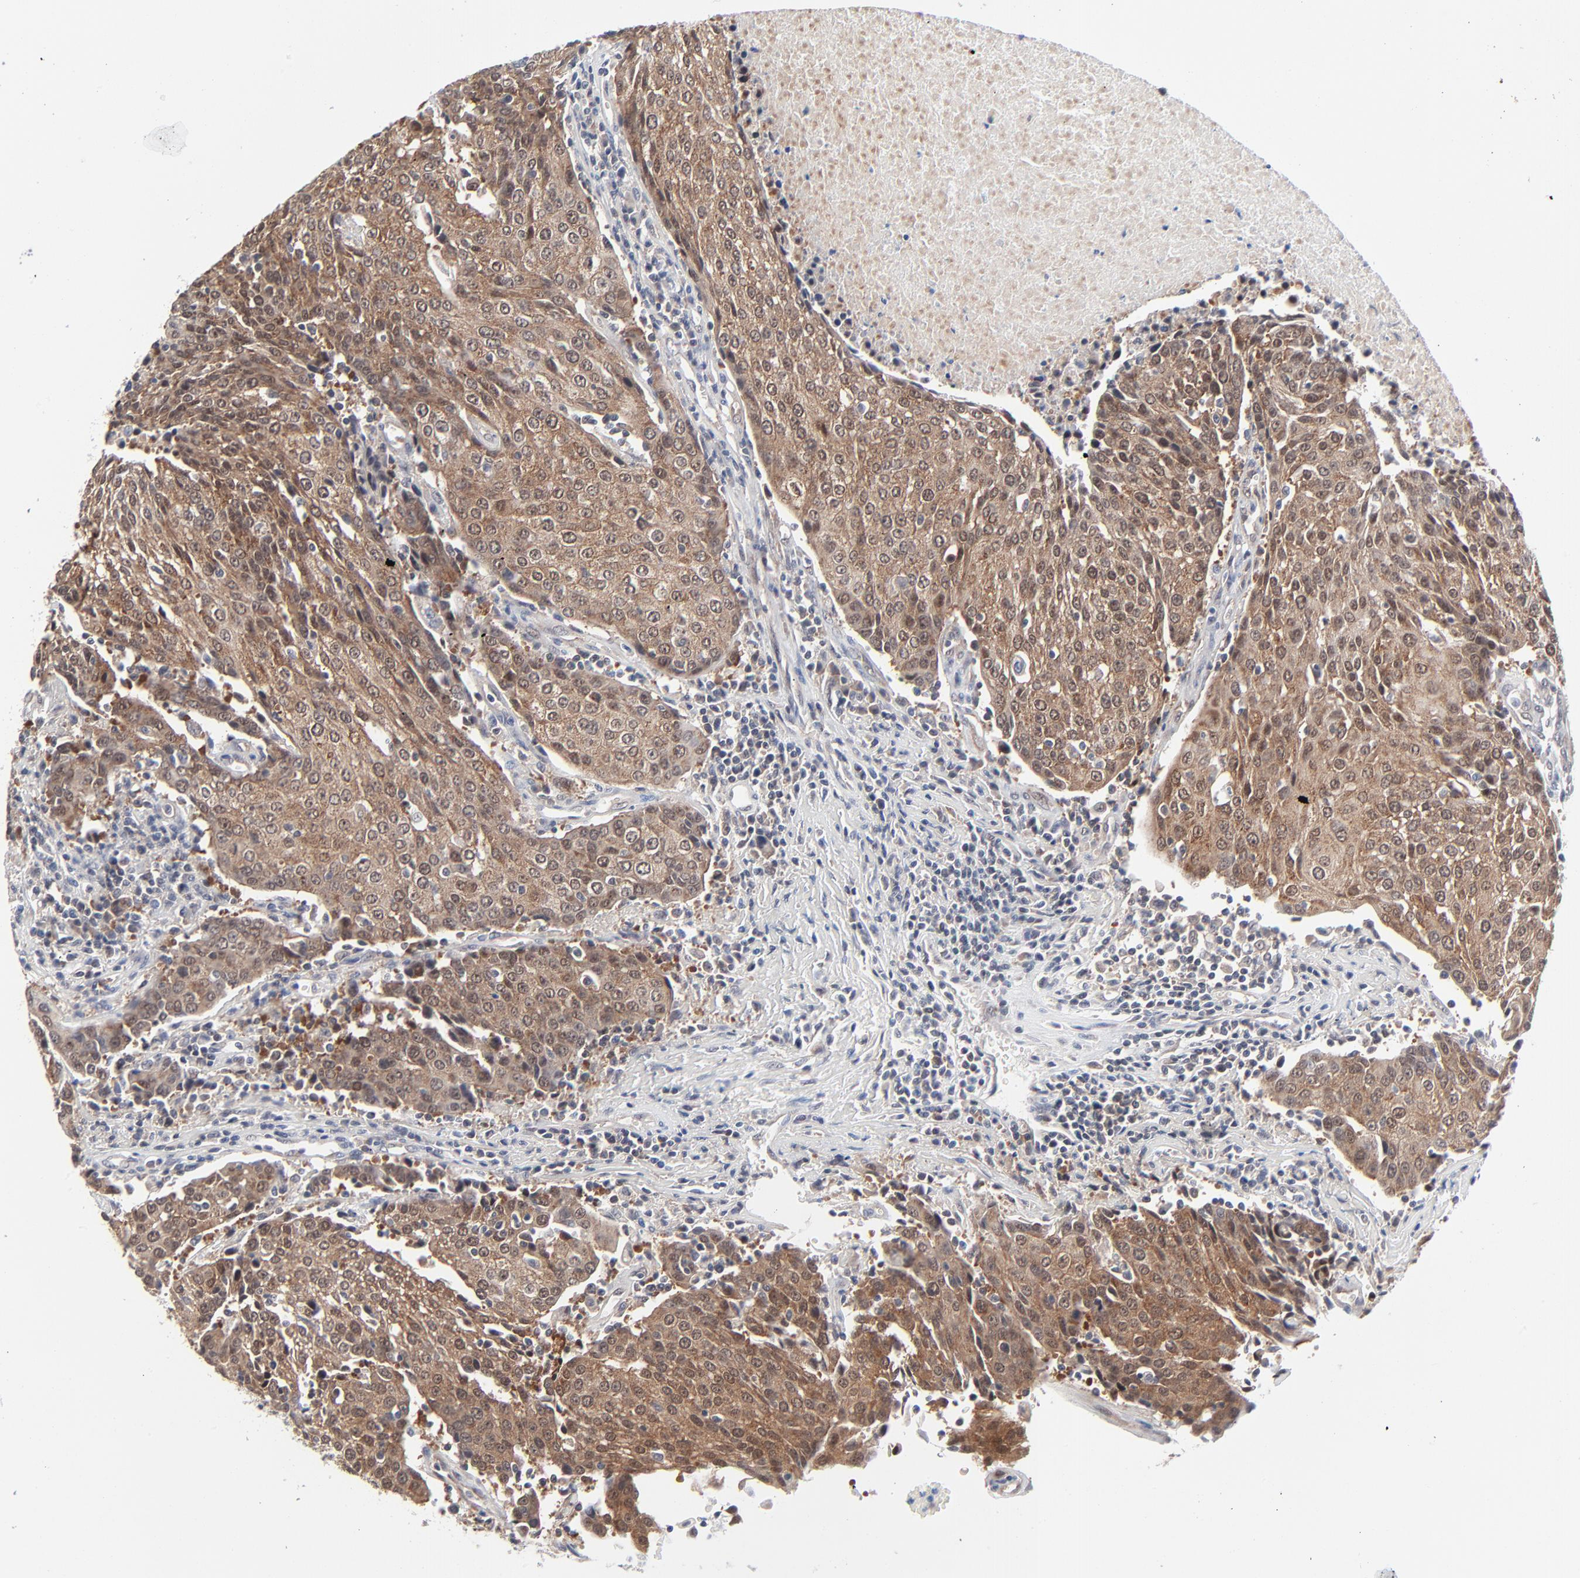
{"staining": {"intensity": "weak", "quantity": ">75%", "location": "cytoplasmic/membranous"}, "tissue": "urothelial cancer", "cell_type": "Tumor cells", "image_type": "cancer", "snomed": [{"axis": "morphology", "description": "Urothelial carcinoma, High grade"}, {"axis": "topography", "description": "Urinary bladder"}], "caption": "Immunohistochemical staining of human high-grade urothelial carcinoma exhibits weak cytoplasmic/membranous protein staining in approximately >75% of tumor cells.", "gene": "RPS6KB1", "patient": {"sex": "female", "age": 85}}